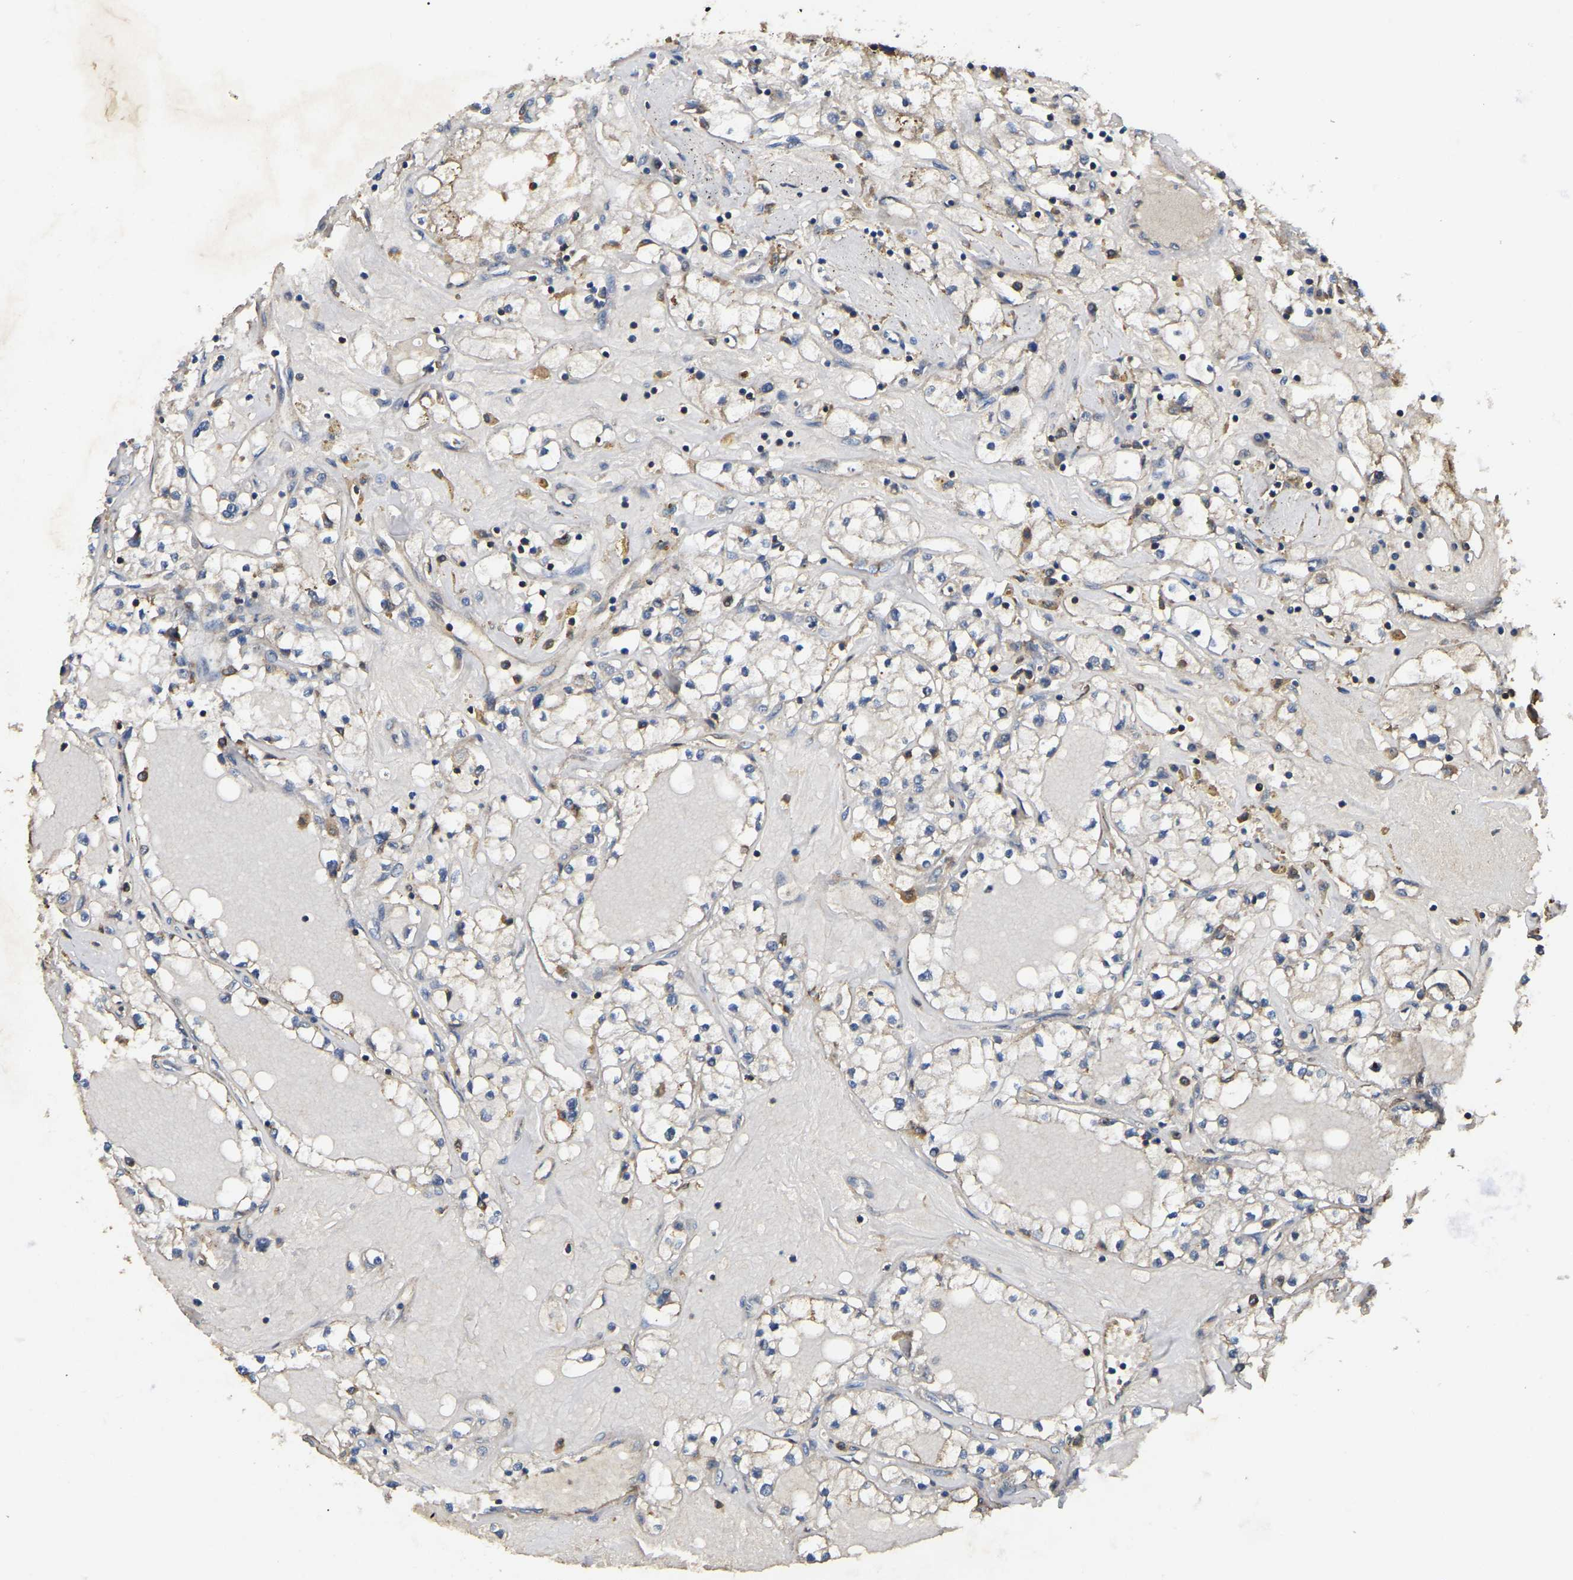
{"staining": {"intensity": "negative", "quantity": "none", "location": "none"}, "tissue": "renal cancer", "cell_type": "Tumor cells", "image_type": "cancer", "snomed": [{"axis": "morphology", "description": "Adenocarcinoma, NOS"}, {"axis": "topography", "description": "Kidney"}], "caption": "Image shows no protein expression in tumor cells of renal cancer (adenocarcinoma) tissue.", "gene": "SMPD2", "patient": {"sex": "male", "age": 56}}